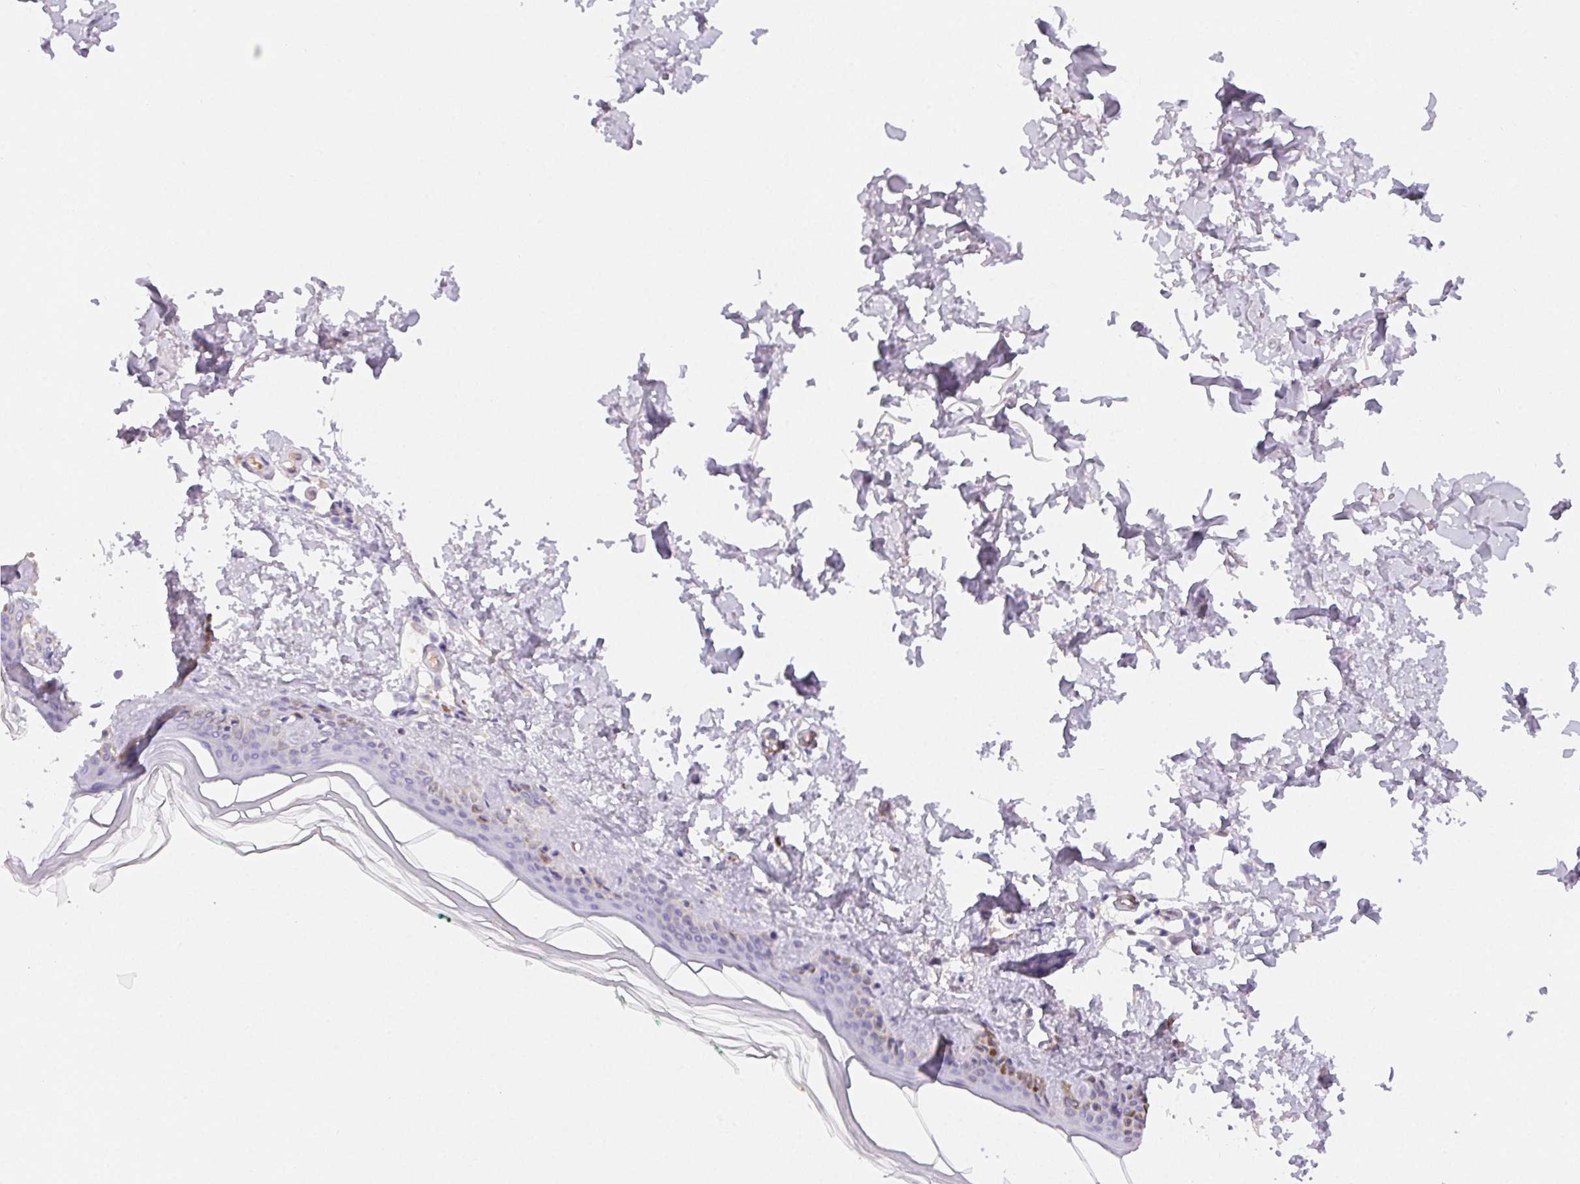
{"staining": {"intensity": "negative", "quantity": "none", "location": "none"}, "tissue": "skin", "cell_type": "Fibroblasts", "image_type": "normal", "snomed": [{"axis": "morphology", "description": "Normal tissue, NOS"}, {"axis": "topography", "description": "Skin"}, {"axis": "topography", "description": "Peripheral nerve tissue"}], "caption": "High power microscopy image of an immunohistochemistry (IHC) image of unremarkable skin, revealing no significant positivity in fibroblasts.", "gene": "PADI4", "patient": {"sex": "female", "age": 45}}